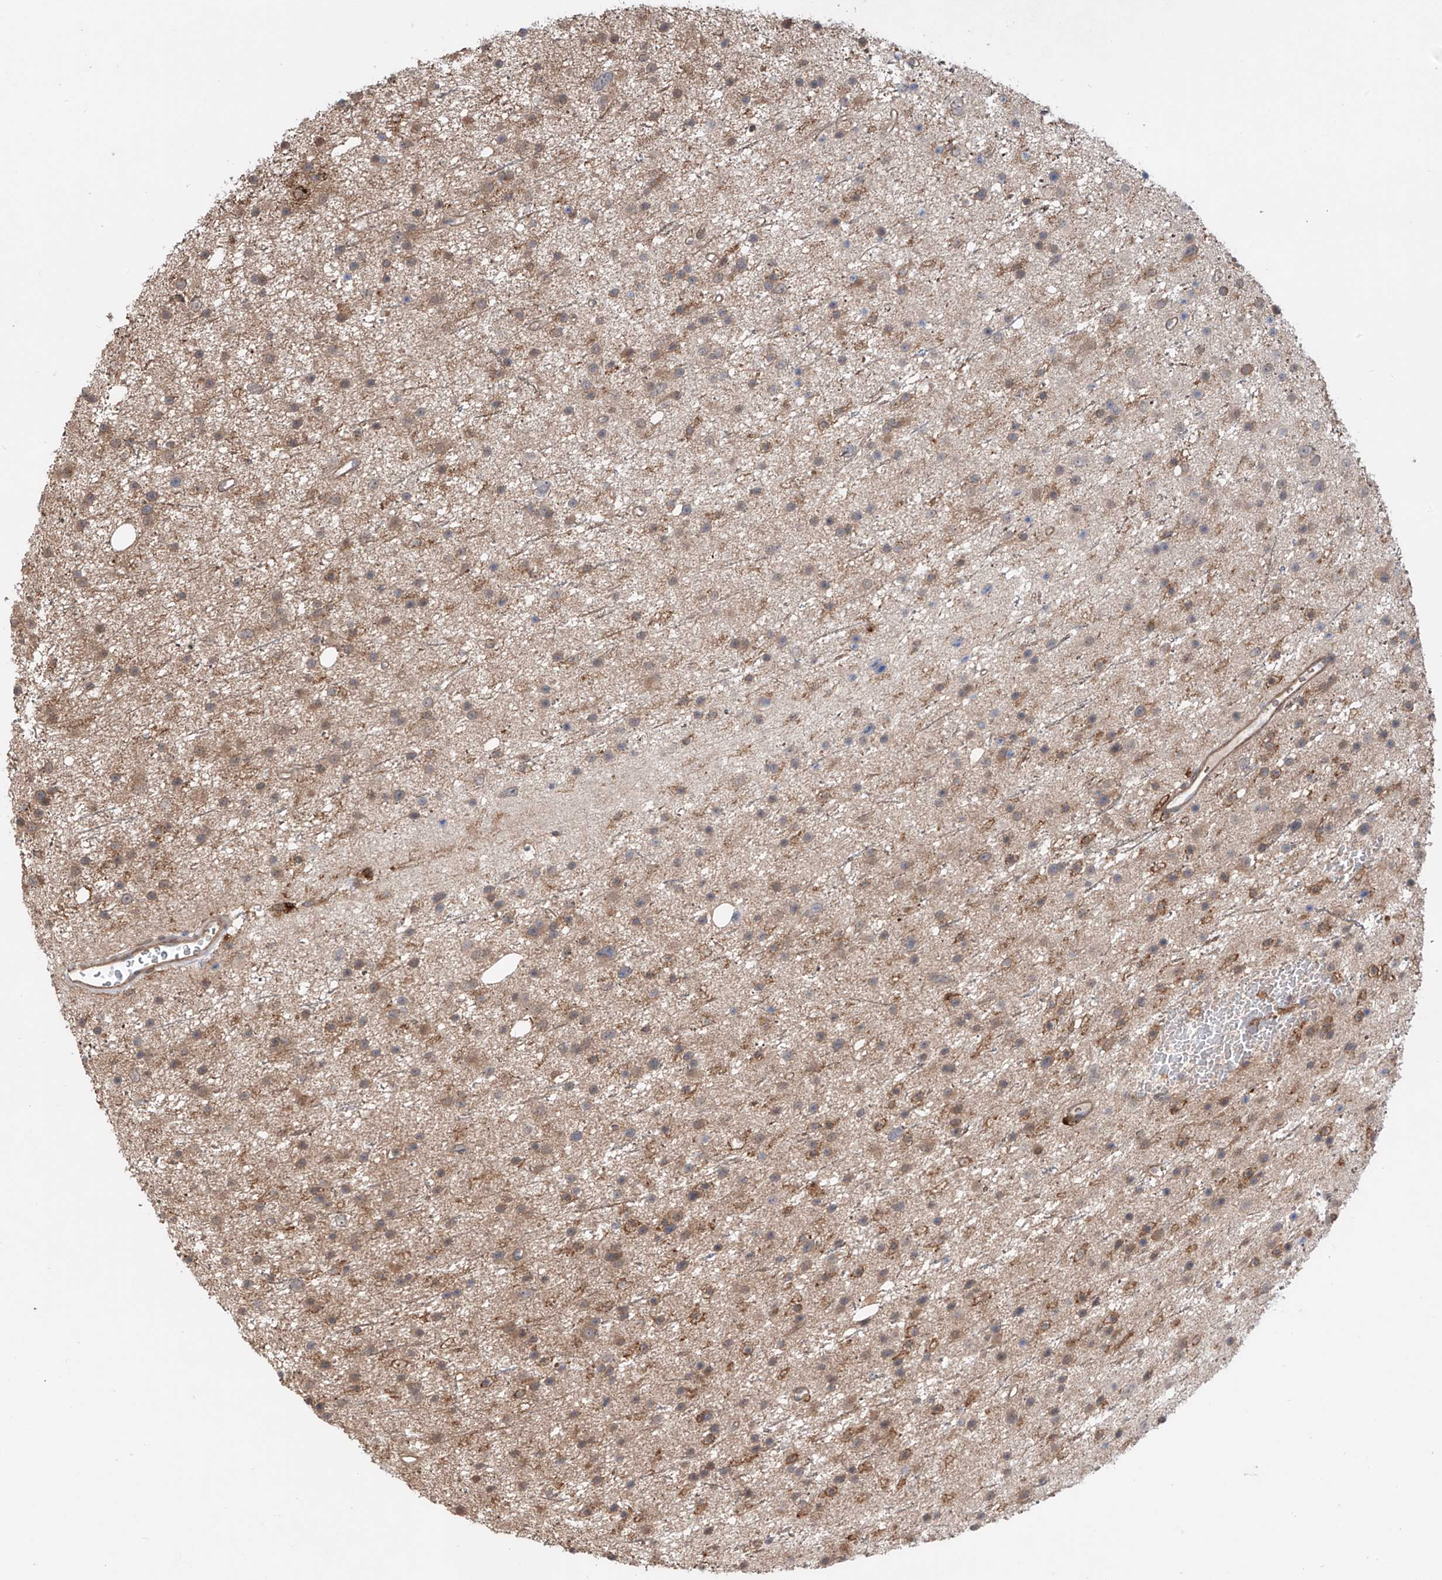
{"staining": {"intensity": "weak", "quantity": "25%-75%", "location": "cytoplasmic/membranous"}, "tissue": "glioma", "cell_type": "Tumor cells", "image_type": "cancer", "snomed": [{"axis": "morphology", "description": "Glioma, malignant, Low grade"}, {"axis": "topography", "description": "Cerebral cortex"}], "caption": "High-magnification brightfield microscopy of low-grade glioma (malignant) stained with DAB (brown) and counterstained with hematoxylin (blue). tumor cells exhibit weak cytoplasmic/membranous staining is appreciated in approximately25%-75% of cells. (Brightfield microscopy of DAB IHC at high magnification).", "gene": "HOXC8", "patient": {"sex": "female", "age": 39}}